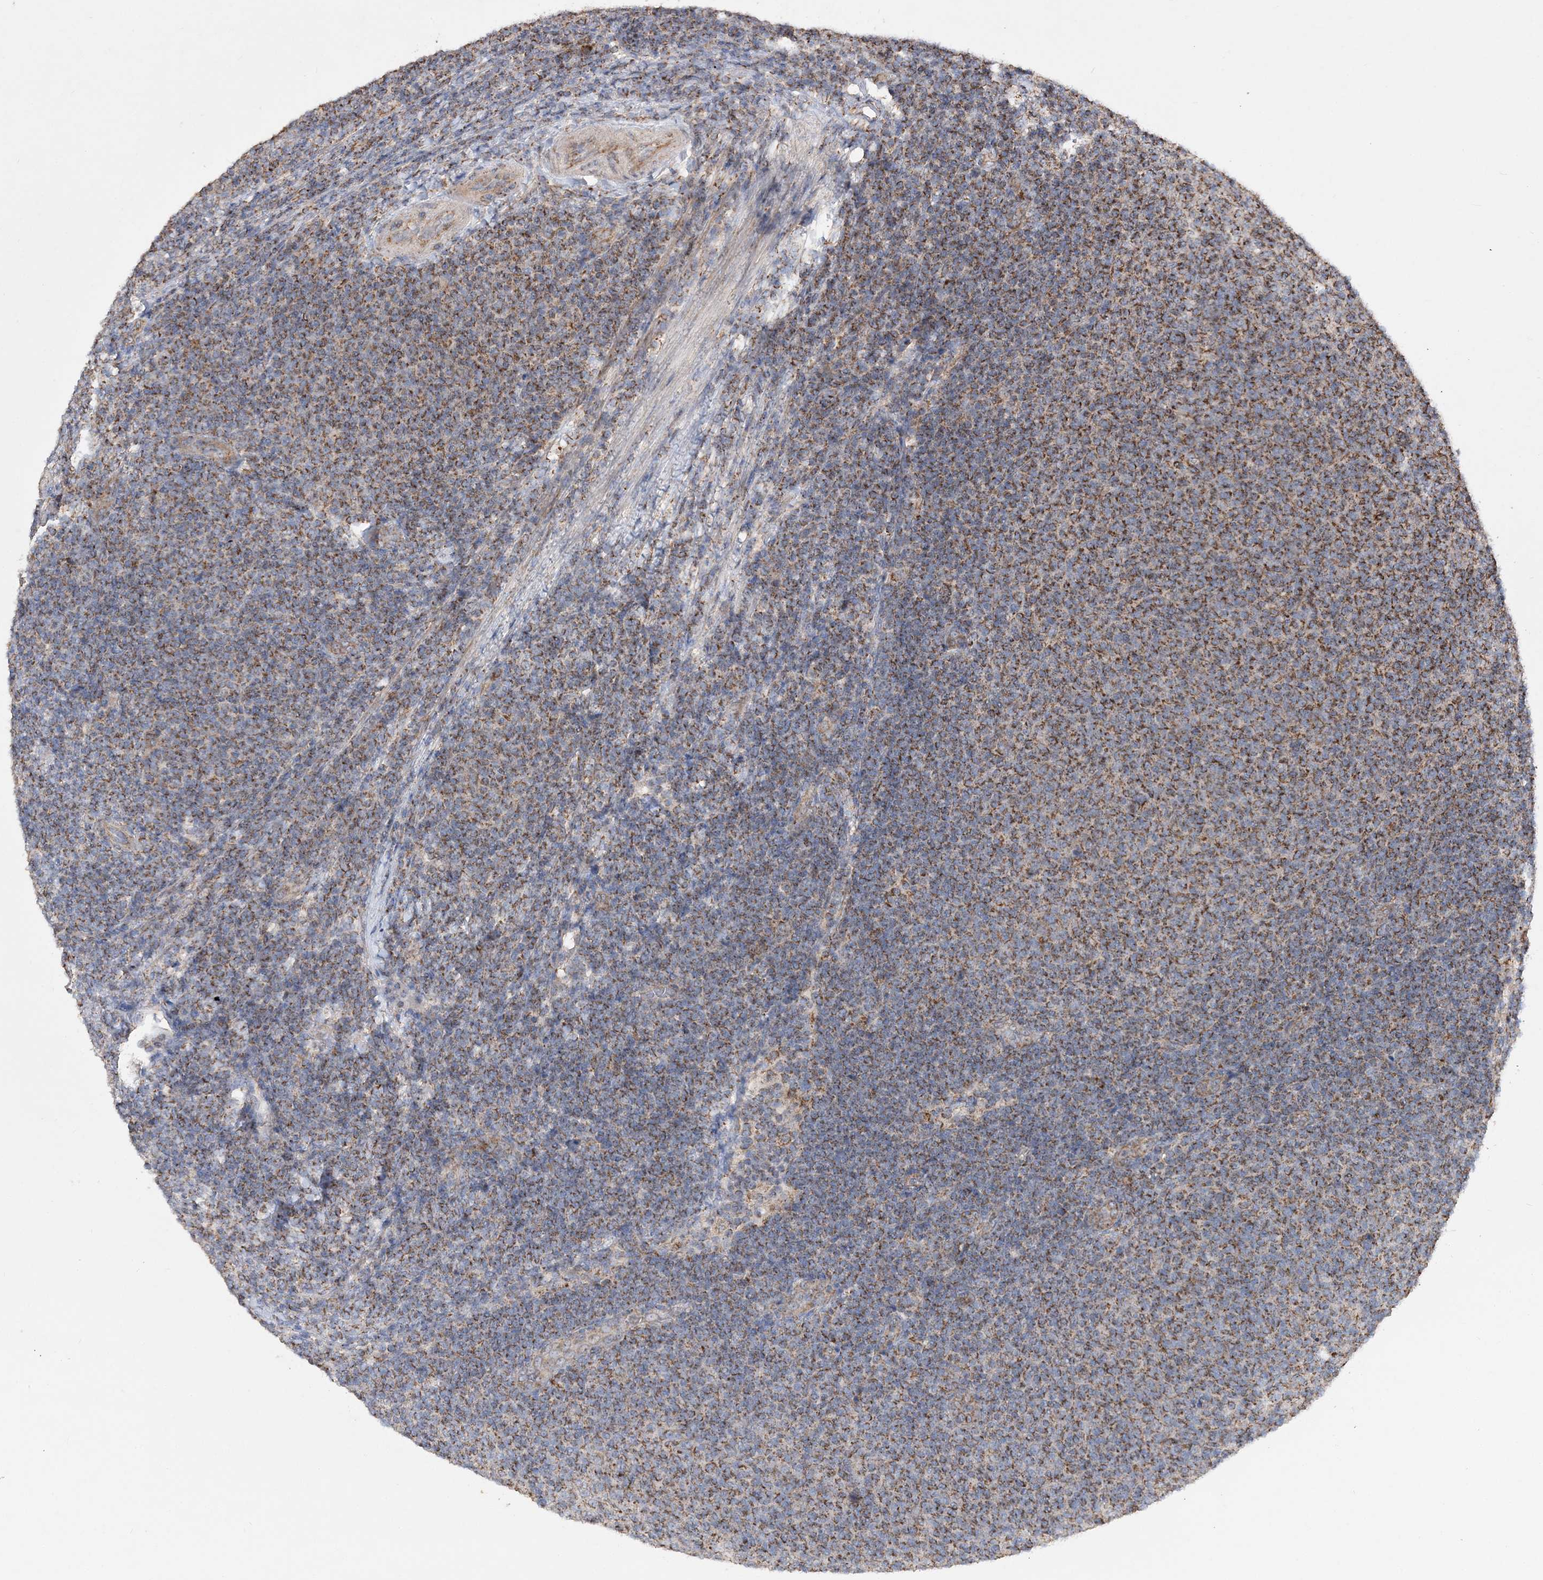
{"staining": {"intensity": "moderate", "quantity": ">75%", "location": "cytoplasmic/membranous"}, "tissue": "lymphoma", "cell_type": "Tumor cells", "image_type": "cancer", "snomed": [{"axis": "morphology", "description": "Malignant lymphoma, non-Hodgkin's type, Low grade"}, {"axis": "topography", "description": "Lymph node"}], "caption": "High-magnification brightfield microscopy of lymphoma stained with DAB (3,3'-diaminobenzidine) (brown) and counterstained with hematoxylin (blue). tumor cells exhibit moderate cytoplasmic/membranous expression is appreciated in about>75% of cells.", "gene": "POC5", "patient": {"sex": "male", "age": 66}}